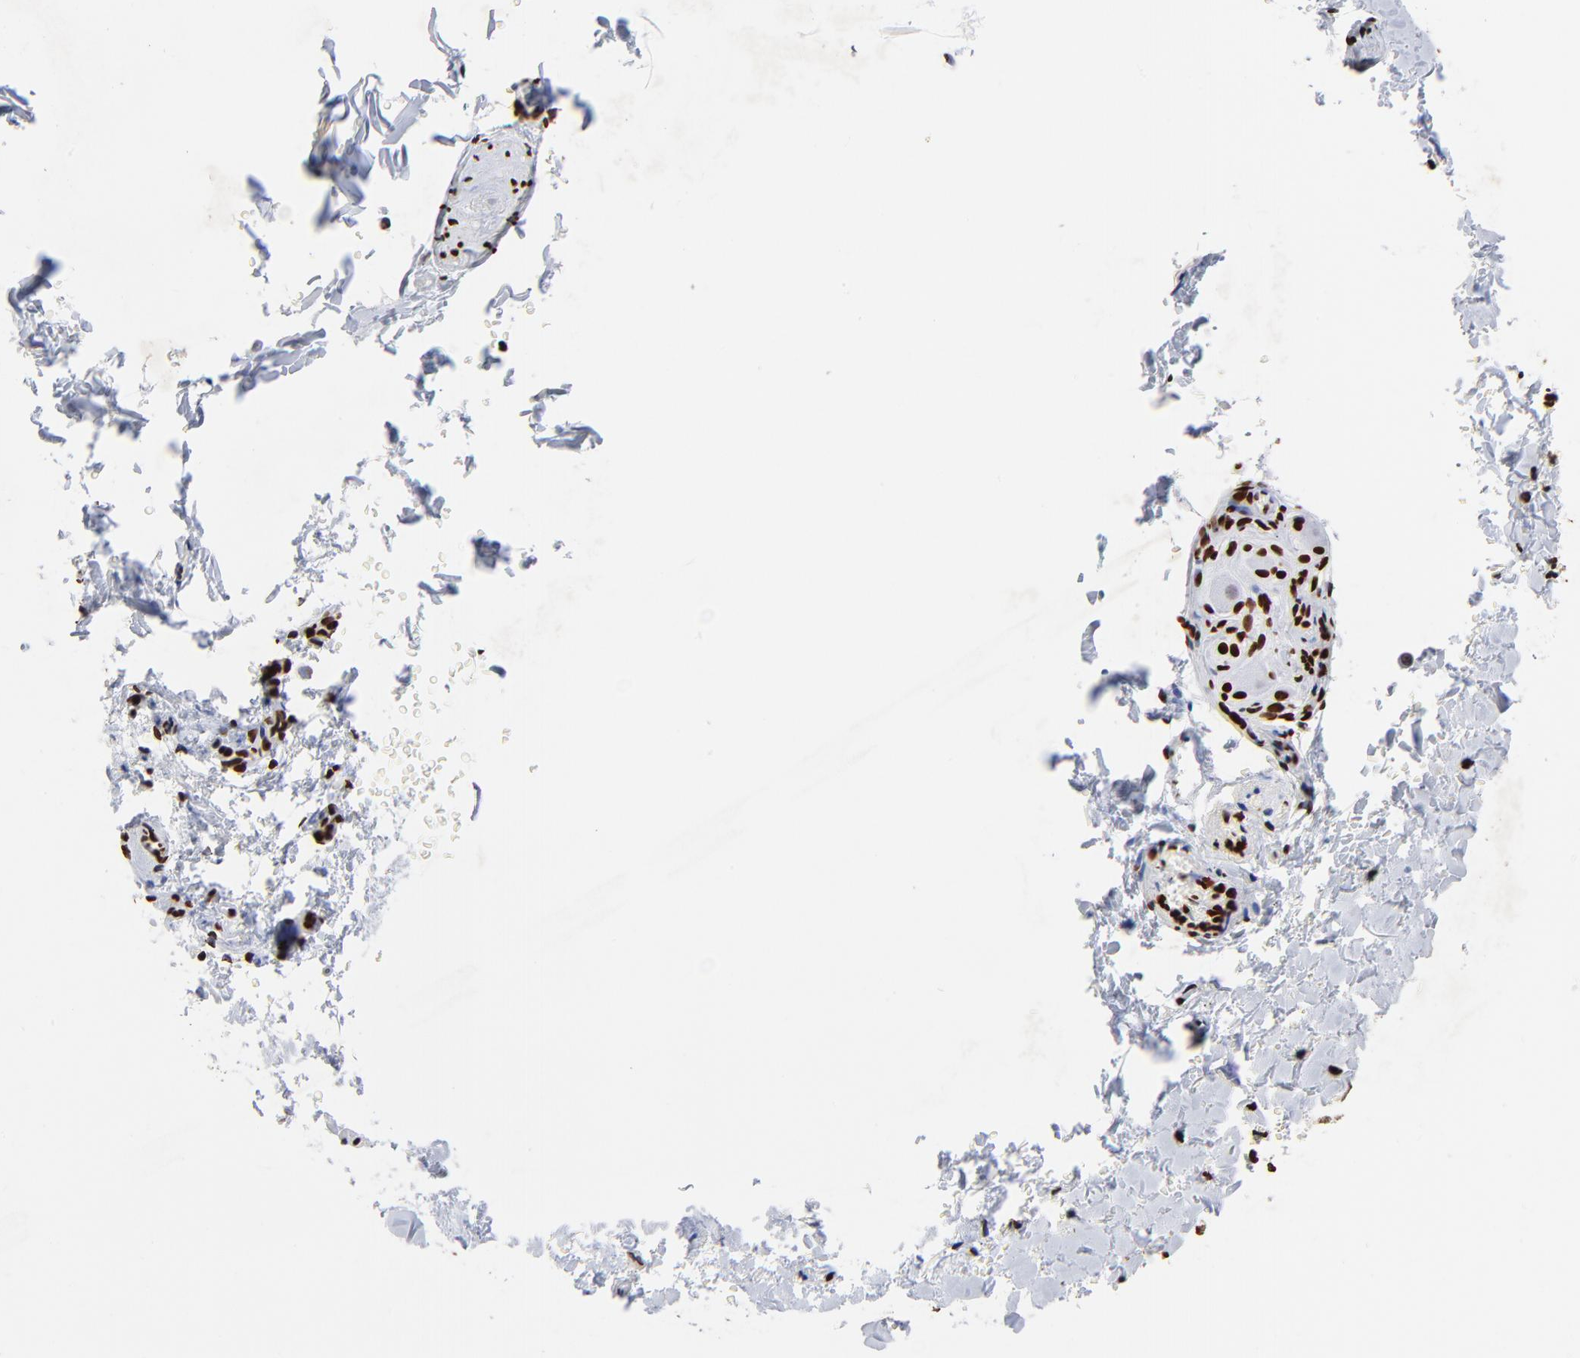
{"staining": {"intensity": "moderate", "quantity": ">75%", "location": "nuclear"}, "tissue": "lung cancer", "cell_type": "Tumor cells", "image_type": "cancer", "snomed": [{"axis": "morphology", "description": "Adenocarcinoma, NOS"}, {"axis": "topography", "description": "Lung"}], "caption": "High-power microscopy captured an IHC histopathology image of lung adenocarcinoma, revealing moderate nuclear expression in about >75% of tumor cells.", "gene": "FBH1", "patient": {"sex": "female", "age": 44}}